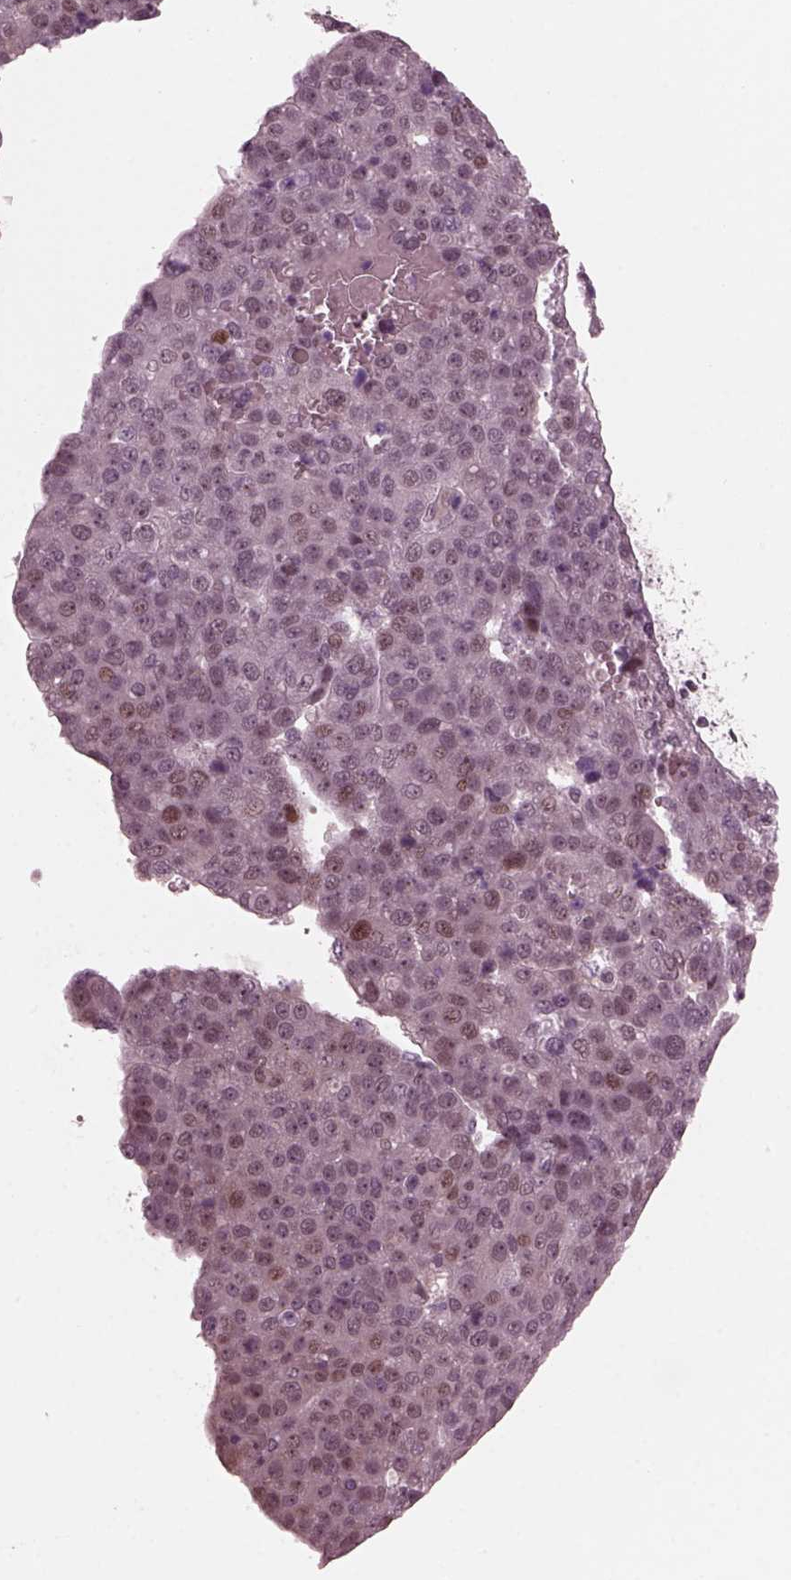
{"staining": {"intensity": "moderate", "quantity": "<25%", "location": "nuclear"}, "tissue": "pancreatic cancer", "cell_type": "Tumor cells", "image_type": "cancer", "snomed": [{"axis": "morphology", "description": "Adenocarcinoma, NOS"}, {"axis": "topography", "description": "Pancreas"}], "caption": "Immunohistochemistry image of neoplastic tissue: adenocarcinoma (pancreatic) stained using immunohistochemistry (IHC) demonstrates low levels of moderate protein expression localized specifically in the nuclear of tumor cells, appearing as a nuclear brown color.", "gene": "TRIB3", "patient": {"sex": "female", "age": 61}}